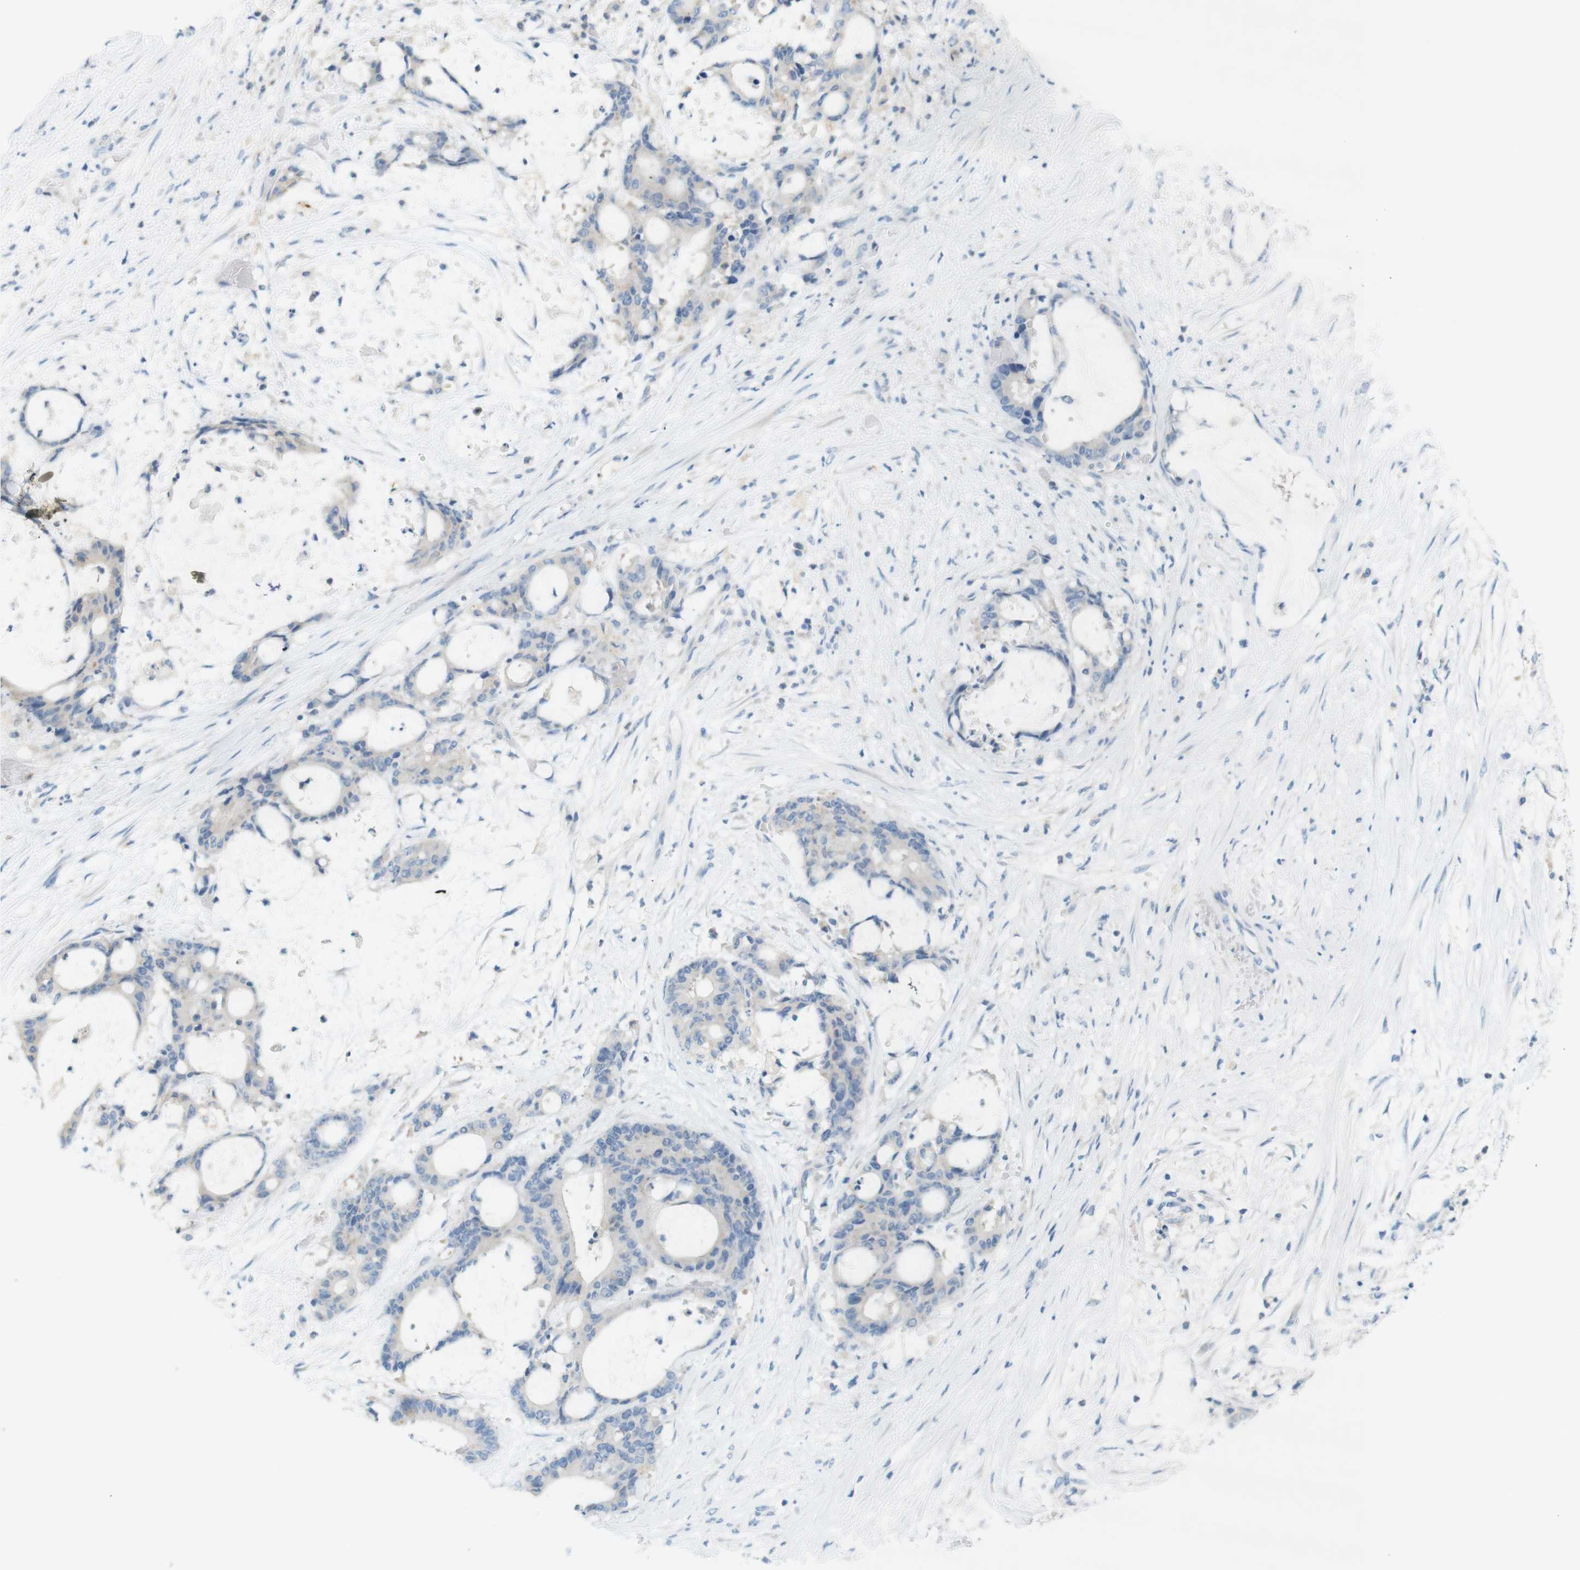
{"staining": {"intensity": "negative", "quantity": "none", "location": "none"}, "tissue": "liver cancer", "cell_type": "Tumor cells", "image_type": "cancer", "snomed": [{"axis": "morphology", "description": "Cholangiocarcinoma"}, {"axis": "topography", "description": "Liver"}], "caption": "Tumor cells show no significant protein staining in liver cancer.", "gene": "LRRK2", "patient": {"sex": "female", "age": 73}}